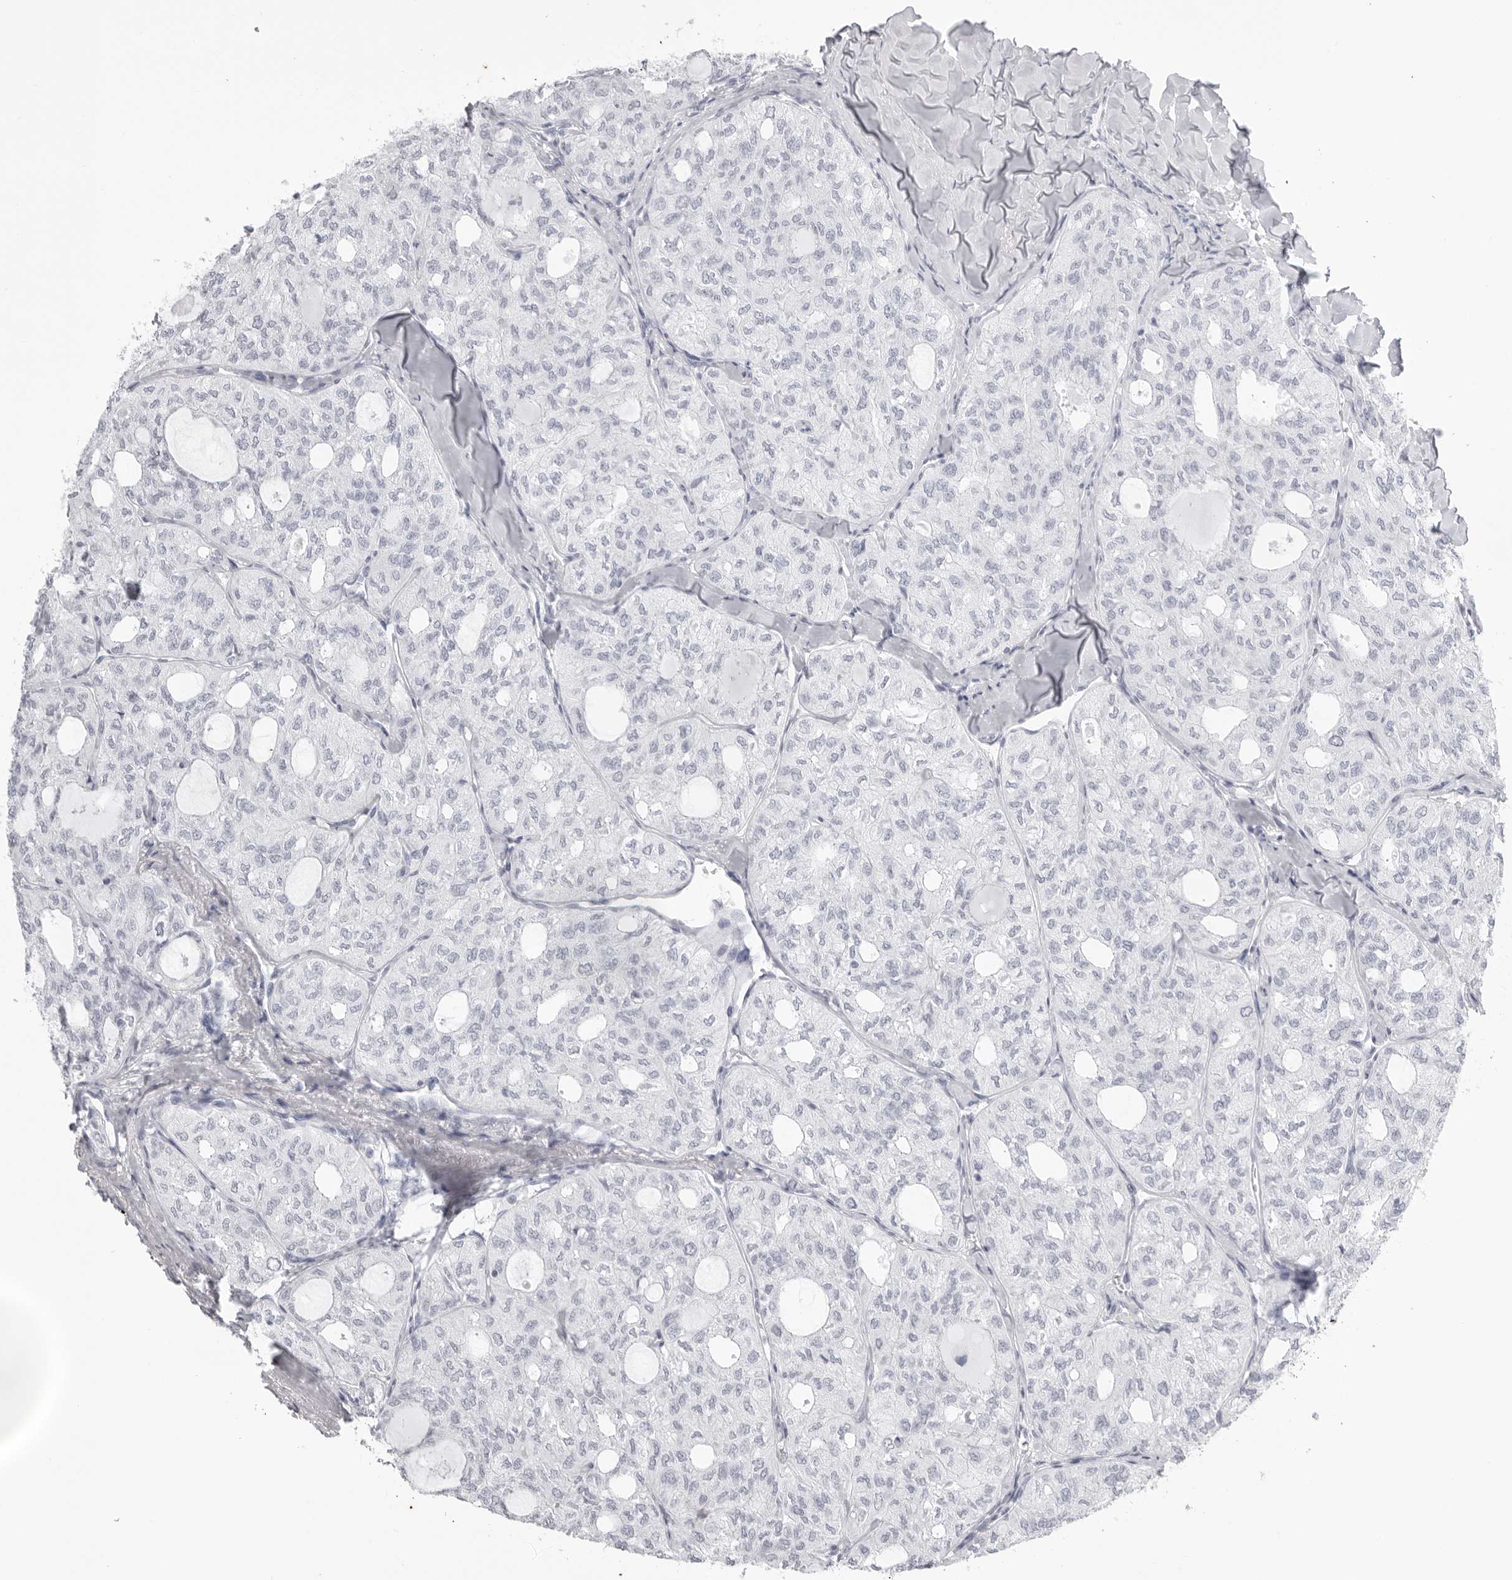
{"staining": {"intensity": "negative", "quantity": "none", "location": "none"}, "tissue": "thyroid cancer", "cell_type": "Tumor cells", "image_type": "cancer", "snomed": [{"axis": "morphology", "description": "Follicular adenoma carcinoma, NOS"}, {"axis": "topography", "description": "Thyroid gland"}], "caption": "DAB (3,3'-diaminobenzidine) immunohistochemical staining of human thyroid cancer (follicular adenoma carcinoma) reveals no significant staining in tumor cells.", "gene": "KLK9", "patient": {"sex": "male", "age": 75}}